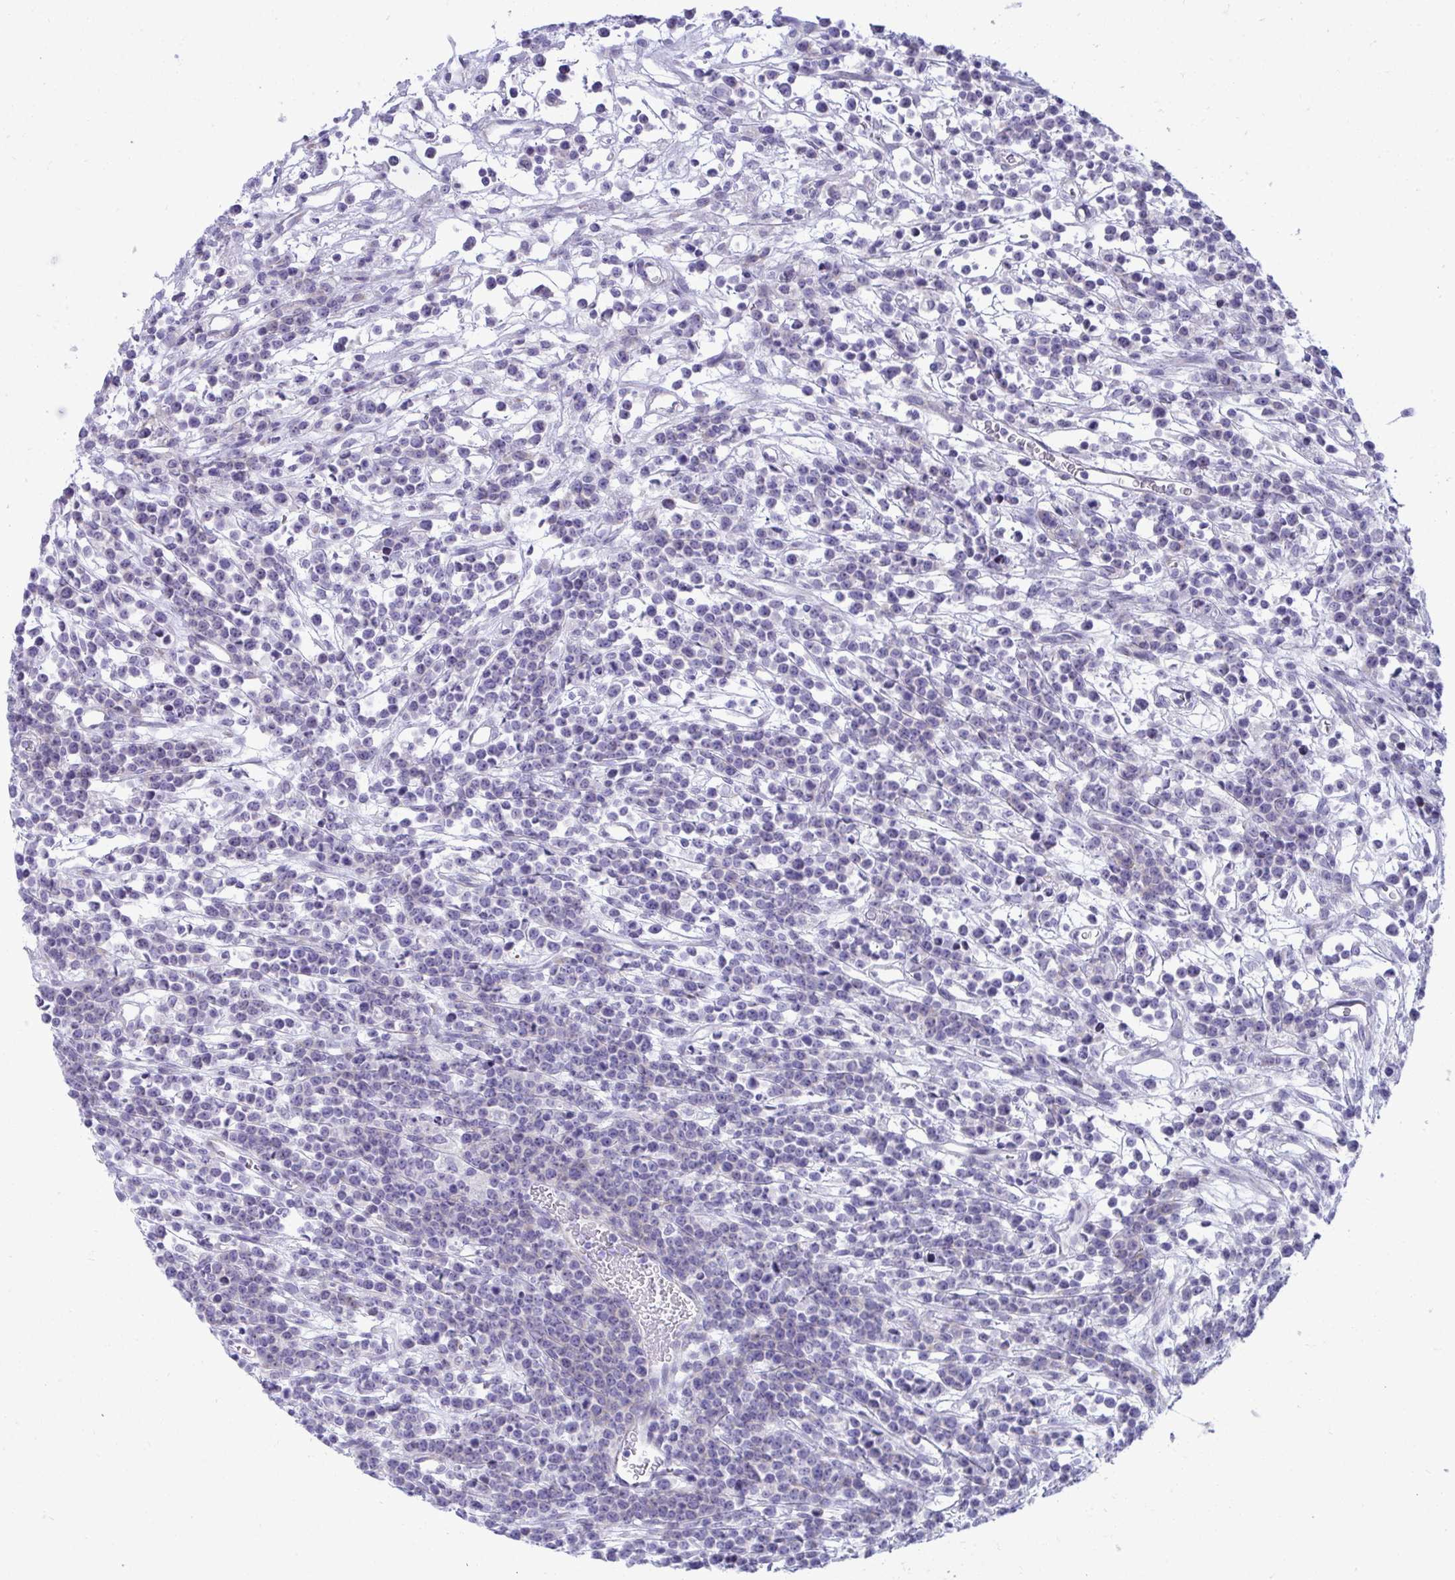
{"staining": {"intensity": "negative", "quantity": "none", "location": "none"}, "tissue": "lymphoma", "cell_type": "Tumor cells", "image_type": "cancer", "snomed": [{"axis": "morphology", "description": "Malignant lymphoma, non-Hodgkin's type, High grade"}, {"axis": "topography", "description": "Ovary"}], "caption": "IHC micrograph of human lymphoma stained for a protein (brown), which exhibits no staining in tumor cells. (Brightfield microscopy of DAB (3,3'-diaminobenzidine) immunohistochemistry at high magnification).", "gene": "PUS7L", "patient": {"sex": "female", "age": 56}}